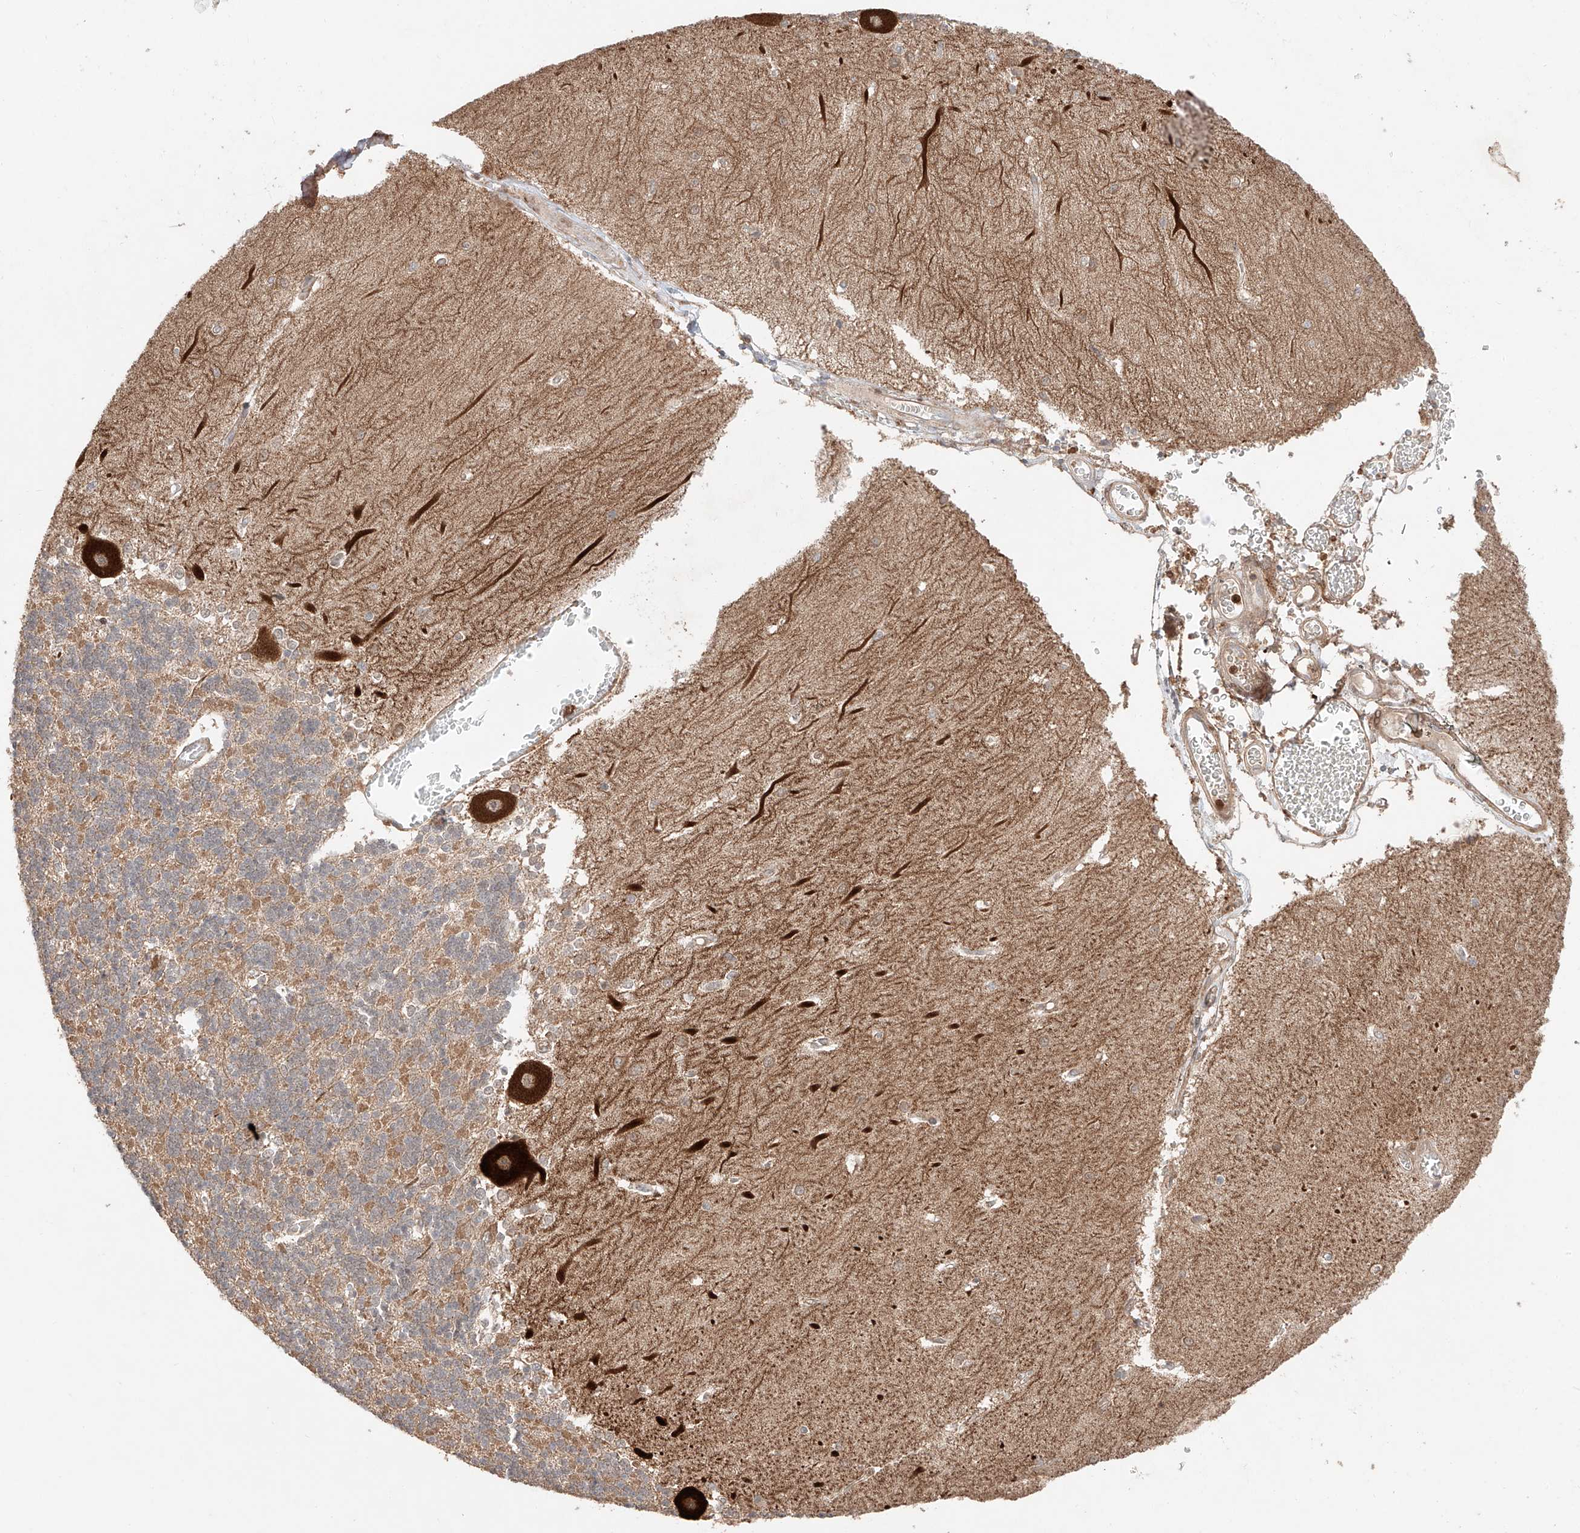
{"staining": {"intensity": "negative", "quantity": "none", "location": "none"}, "tissue": "cerebellum", "cell_type": "Cells in granular layer", "image_type": "normal", "snomed": [{"axis": "morphology", "description": "Normal tissue, NOS"}, {"axis": "topography", "description": "Cerebellum"}], "caption": "Cells in granular layer show no significant protein expression in benign cerebellum. (DAB IHC with hematoxylin counter stain).", "gene": "IGSF22", "patient": {"sex": "male", "age": 37}}